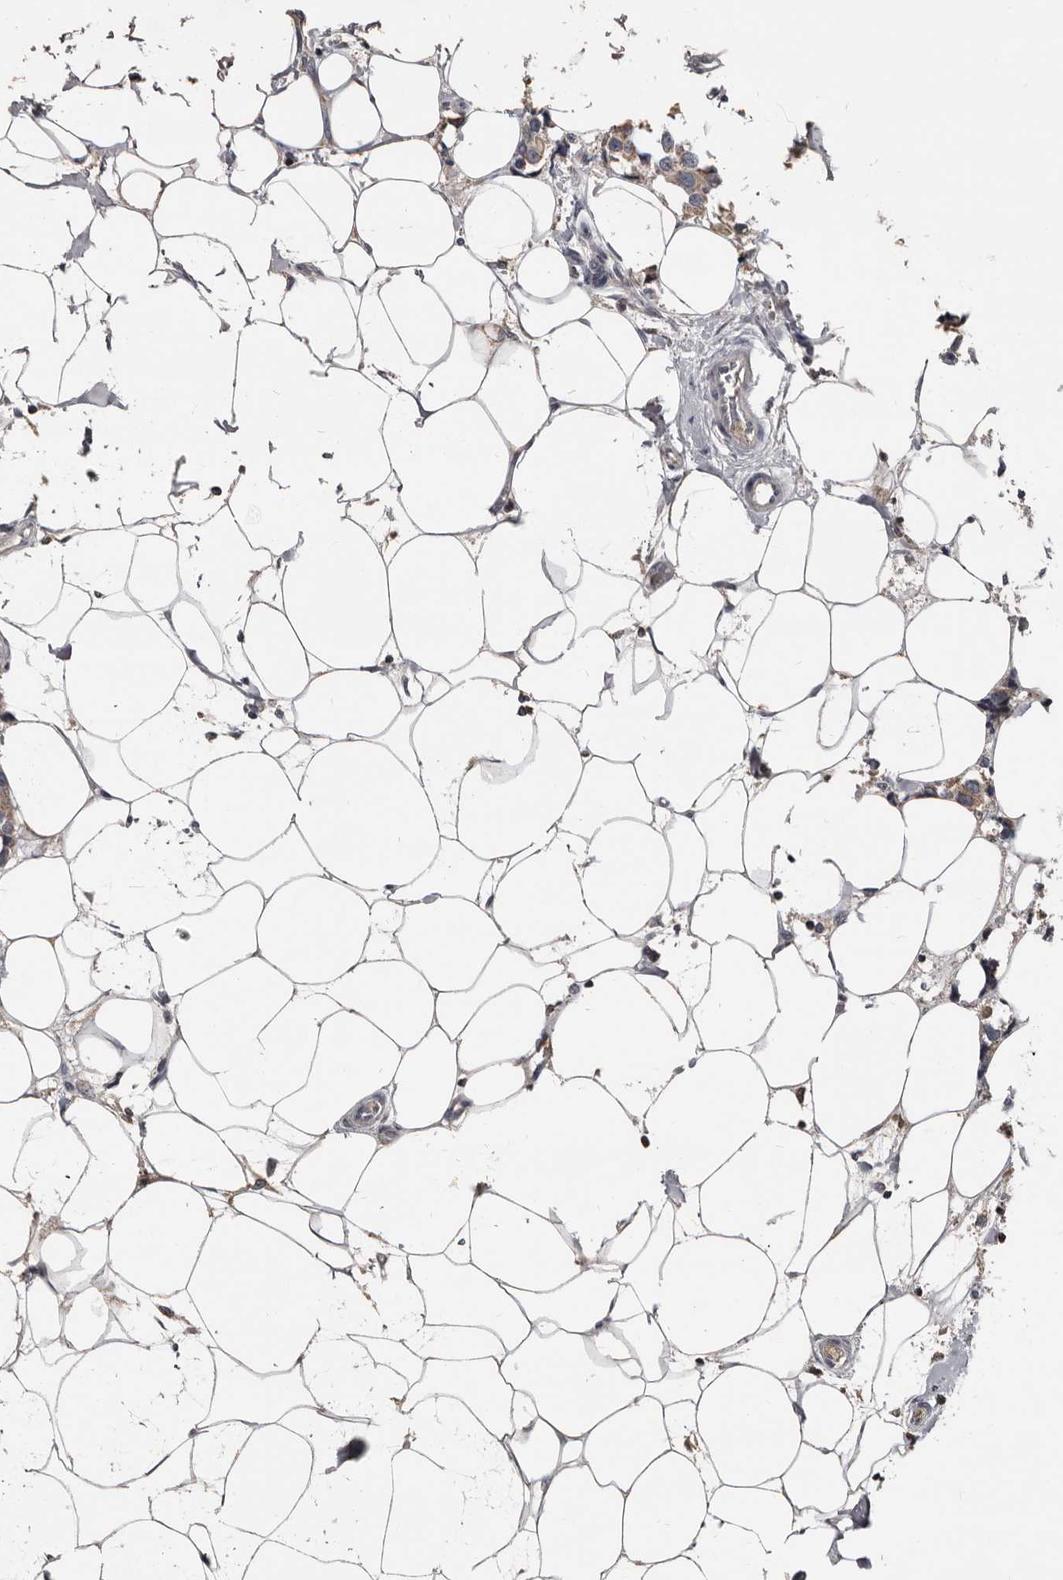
{"staining": {"intensity": "moderate", "quantity": ">75%", "location": "cytoplasmic/membranous"}, "tissue": "breast cancer", "cell_type": "Tumor cells", "image_type": "cancer", "snomed": [{"axis": "morphology", "description": "Normal tissue, NOS"}, {"axis": "morphology", "description": "Duct carcinoma"}, {"axis": "topography", "description": "Breast"}], "caption": "Moderate cytoplasmic/membranous protein positivity is appreciated in approximately >75% of tumor cells in breast cancer (intraductal carcinoma).", "gene": "GREB1", "patient": {"sex": "female", "age": 39}}